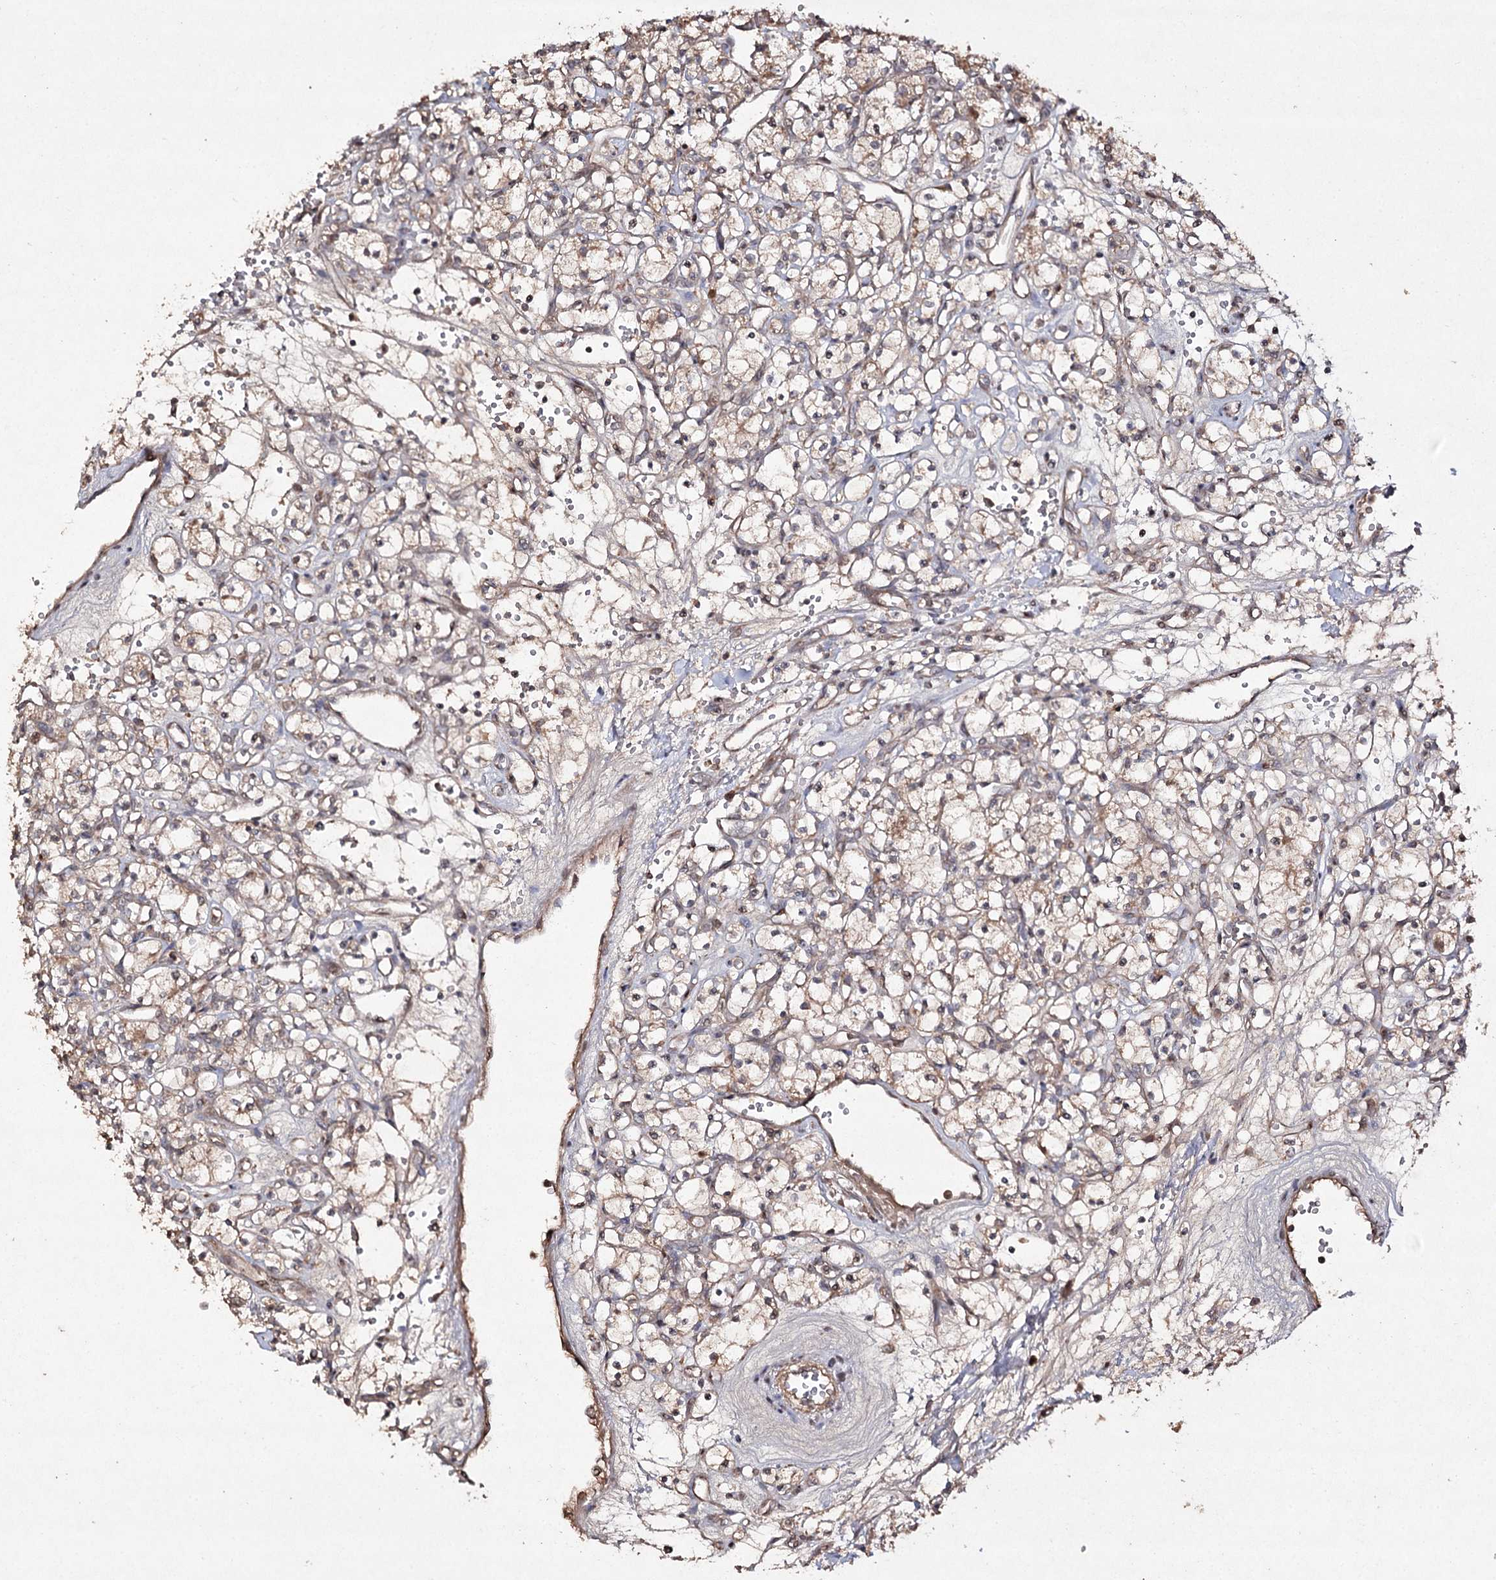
{"staining": {"intensity": "moderate", "quantity": "25%-75%", "location": "cytoplasmic/membranous"}, "tissue": "renal cancer", "cell_type": "Tumor cells", "image_type": "cancer", "snomed": [{"axis": "morphology", "description": "Adenocarcinoma, NOS"}, {"axis": "topography", "description": "Kidney"}], "caption": "There is medium levels of moderate cytoplasmic/membranous positivity in tumor cells of renal adenocarcinoma, as demonstrated by immunohistochemical staining (brown color).", "gene": "FANCL", "patient": {"sex": "female", "age": 59}}